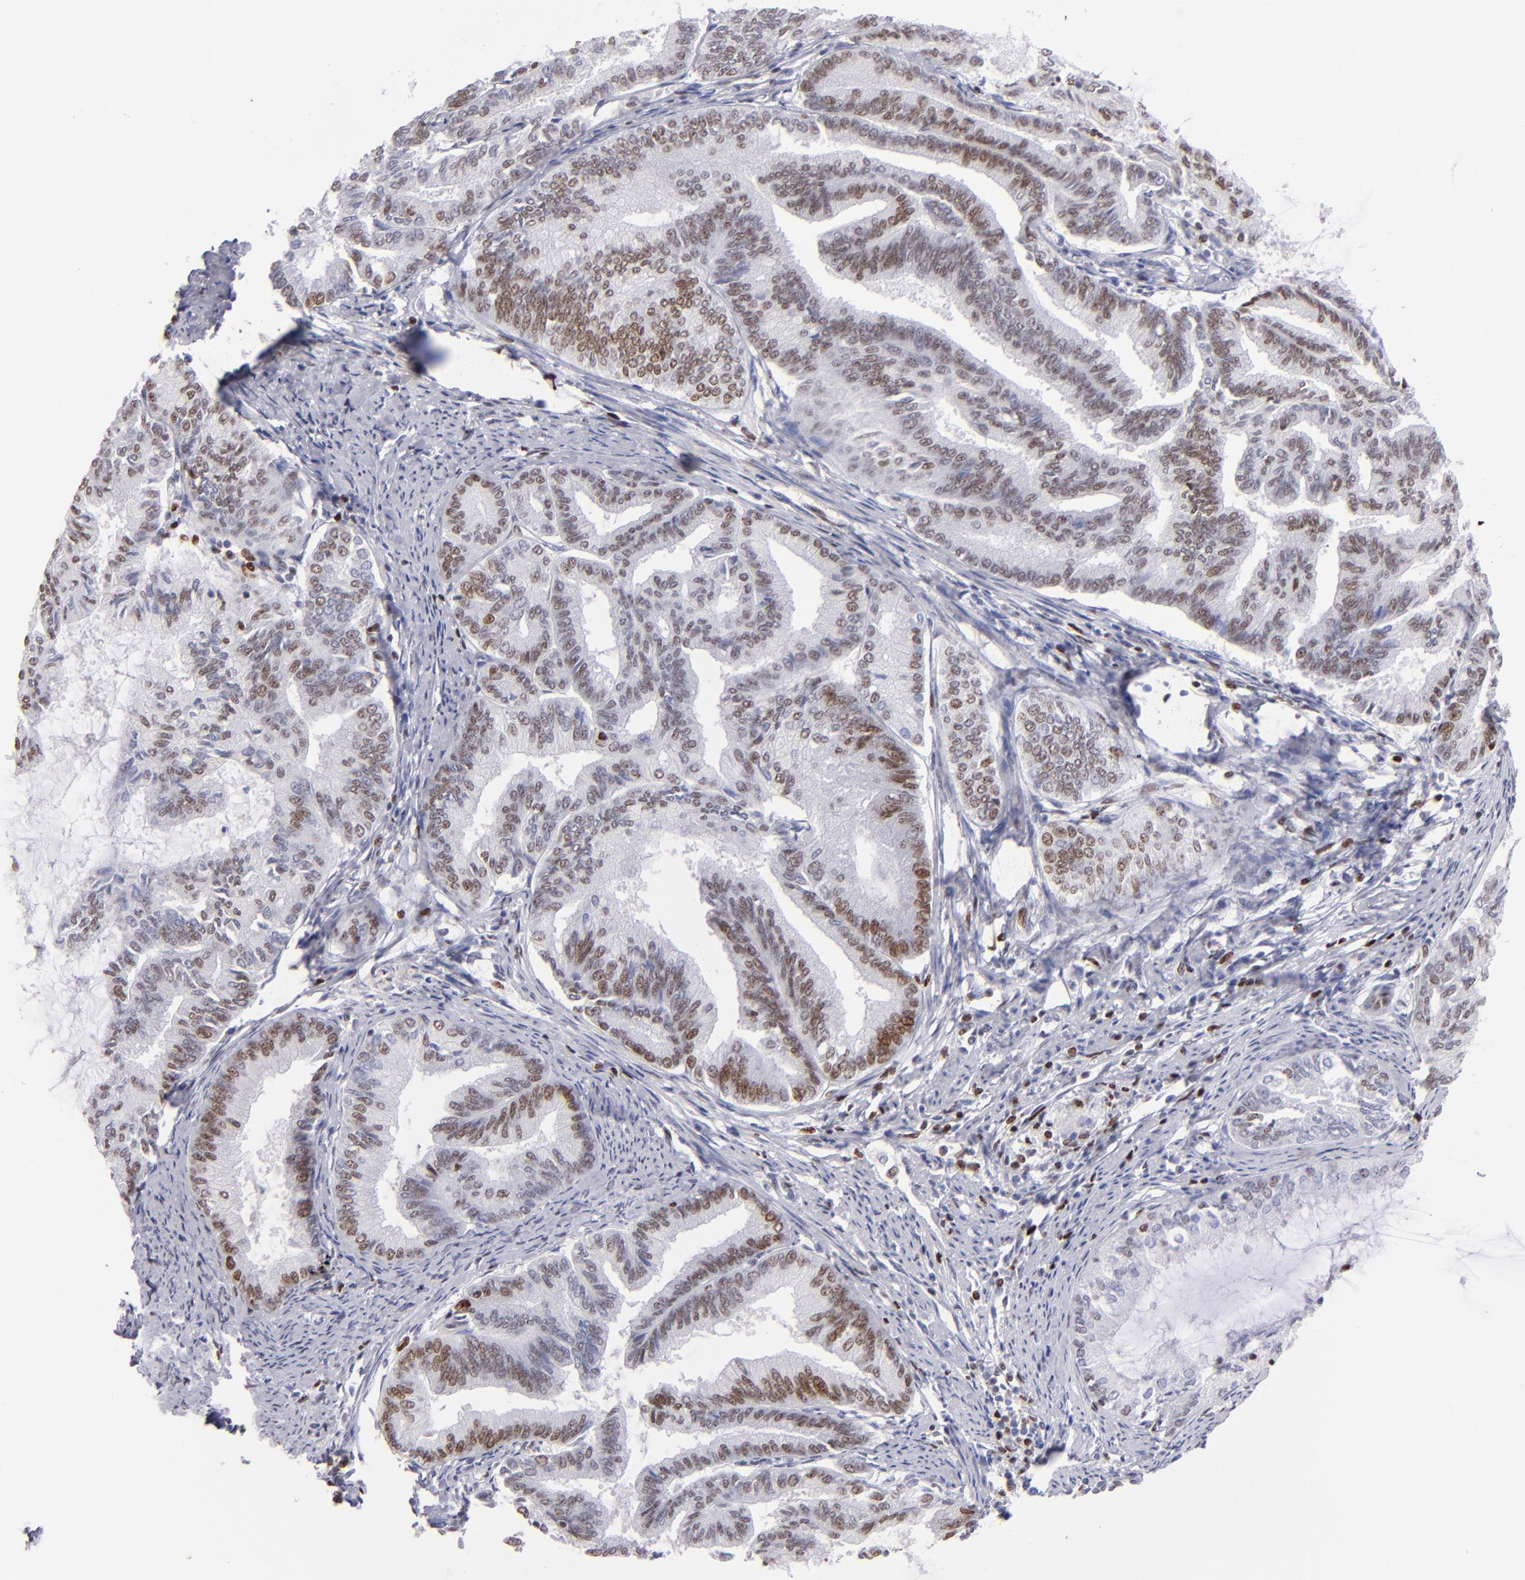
{"staining": {"intensity": "moderate", "quantity": "25%-75%", "location": "nuclear"}, "tissue": "endometrial cancer", "cell_type": "Tumor cells", "image_type": "cancer", "snomed": [{"axis": "morphology", "description": "Adenocarcinoma, NOS"}, {"axis": "topography", "description": "Endometrium"}], "caption": "Moderate nuclear expression is present in about 25%-75% of tumor cells in endometrial cancer (adenocarcinoma). The staining is performed using DAB (3,3'-diaminobenzidine) brown chromogen to label protein expression. The nuclei are counter-stained blue using hematoxylin.", "gene": "POLA1", "patient": {"sex": "female", "age": 86}}